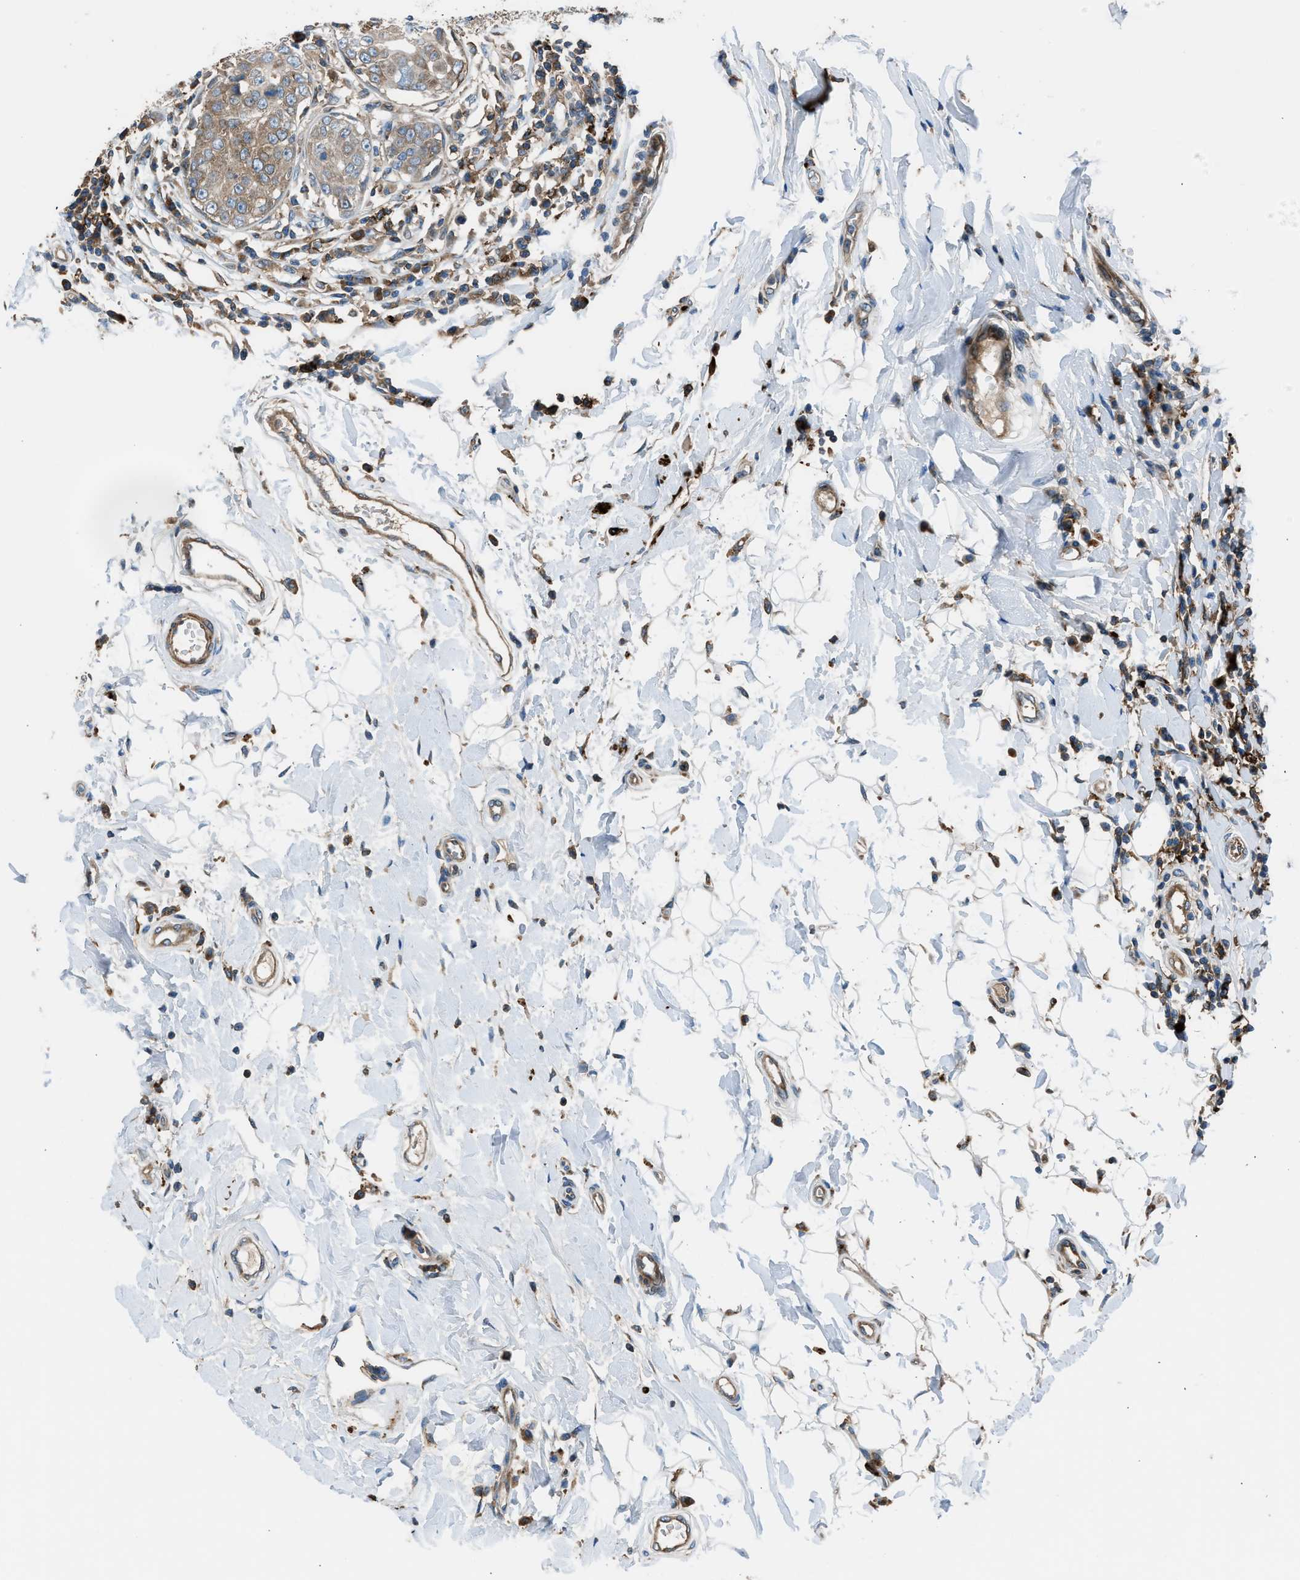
{"staining": {"intensity": "weak", "quantity": "25%-75%", "location": "cytoplasmic/membranous"}, "tissue": "breast cancer", "cell_type": "Tumor cells", "image_type": "cancer", "snomed": [{"axis": "morphology", "description": "Duct carcinoma"}, {"axis": "topography", "description": "Breast"}], "caption": "This is a micrograph of immunohistochemistry (IHC) staining of breast cancer, which shows weak expression in the cytoplasmic/membranous of tumor cells.", "gene": "LMBR1", "patient": {"sex": "female", "age": 27}}